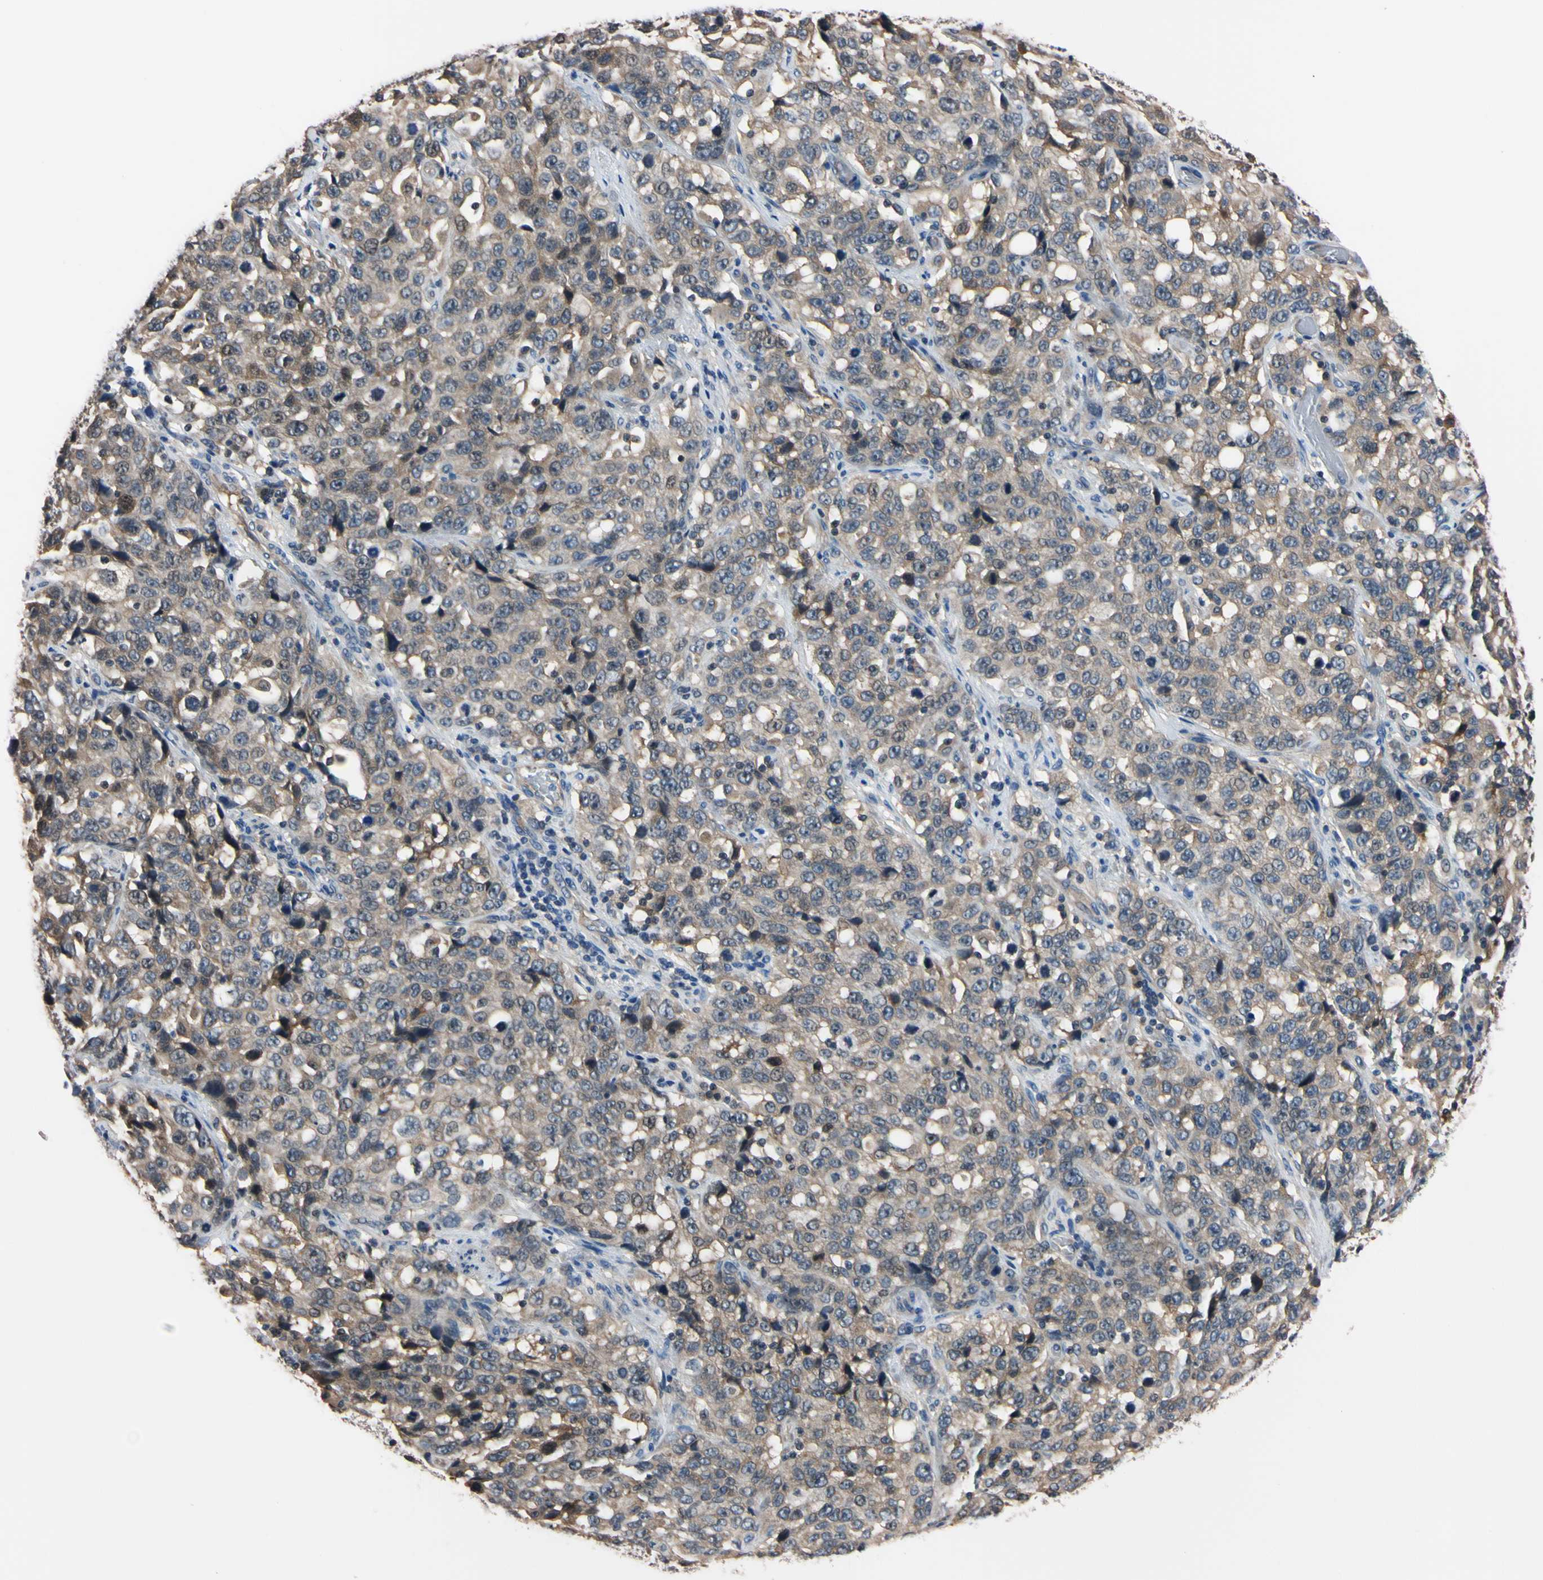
{"staining": {"intensity": "weak", "quantity": ">75%", "location": "cytoplasmic/membranous"}, "tissue": "stomach cancer", "cell_type": "Tumor cells", "image_type": "cancer", "snomed": [{"axis": "morphology", "description": "Normal tissue, NOS"}, {"axis": "morphology", "description": "Adenocarcinoma, NOS"}, {"axis": "topography", "description": "Stomach"}], "caption": "The micrograph shows a brown stain indicating the presence of a protein in the cytoplasmic/membranous of tumor cells in stomach cancer (adenocarcinoma).", "gene": "RARS1", "patient": {"sex": "male", "age": 48}}